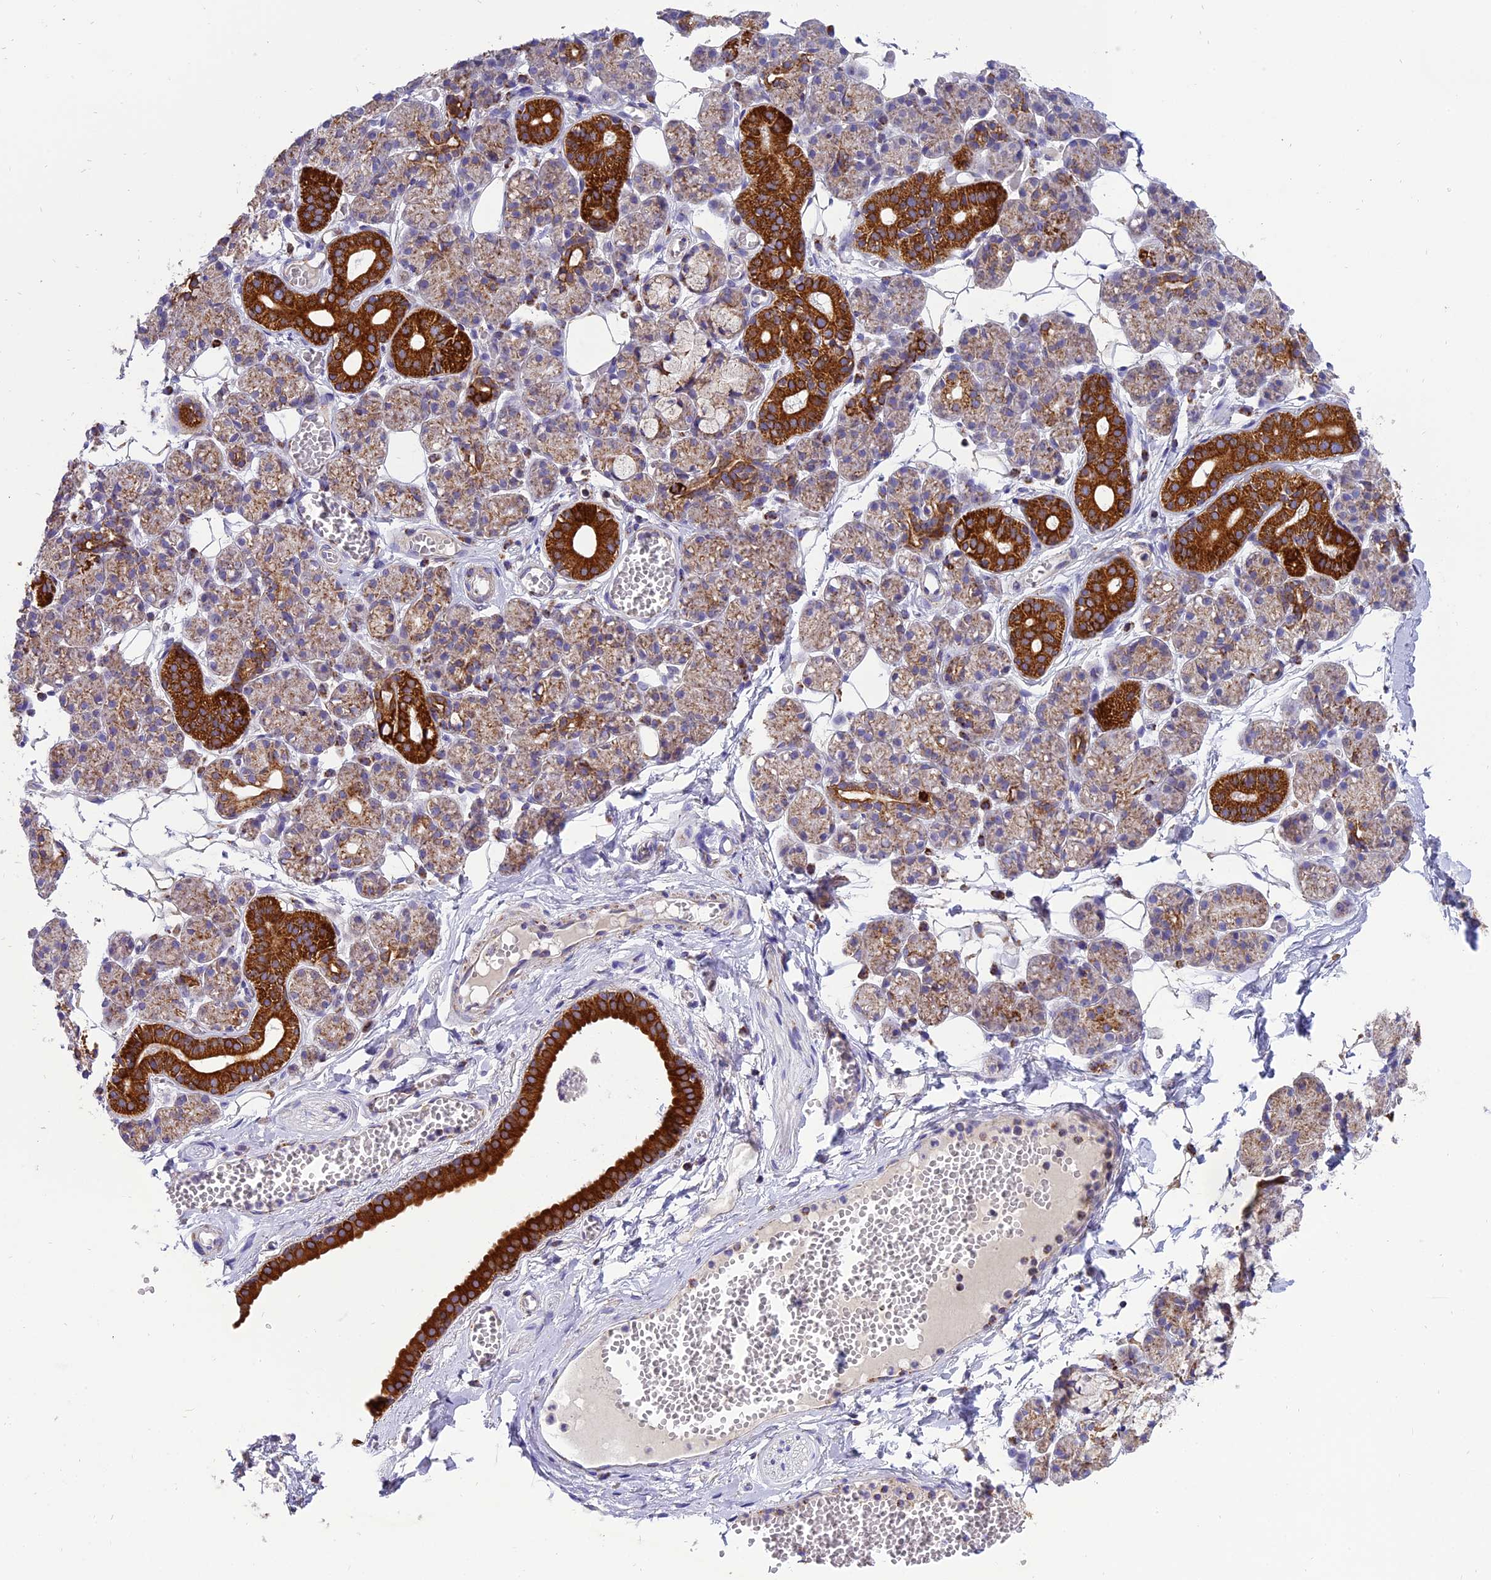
{"staining": {"intensity": "strong", "quantity": "<25%", "location": "cytoplasmic/membranous"}, "tissue": "salivary gland", "cell_type": "Glandular cells", "image_type": "normal", "snomed": [{"axis": "morphology", "description": "Normal tissue, NOS"}, {"axis": "topography", "description": "Salivary gland"}], "caption": "Protein analysis of benign salivary gland shows strong cytoplasmic/membranous positivity in approximately <25% of glandular cells. The staining was performed using DAB to visualize the protein expression in brown, while the nuclei were stained in blue with hematoxylin (Magnification: 20x).", "gene": "MRPS34", "patient": {"sex": "male", "age": 63}}